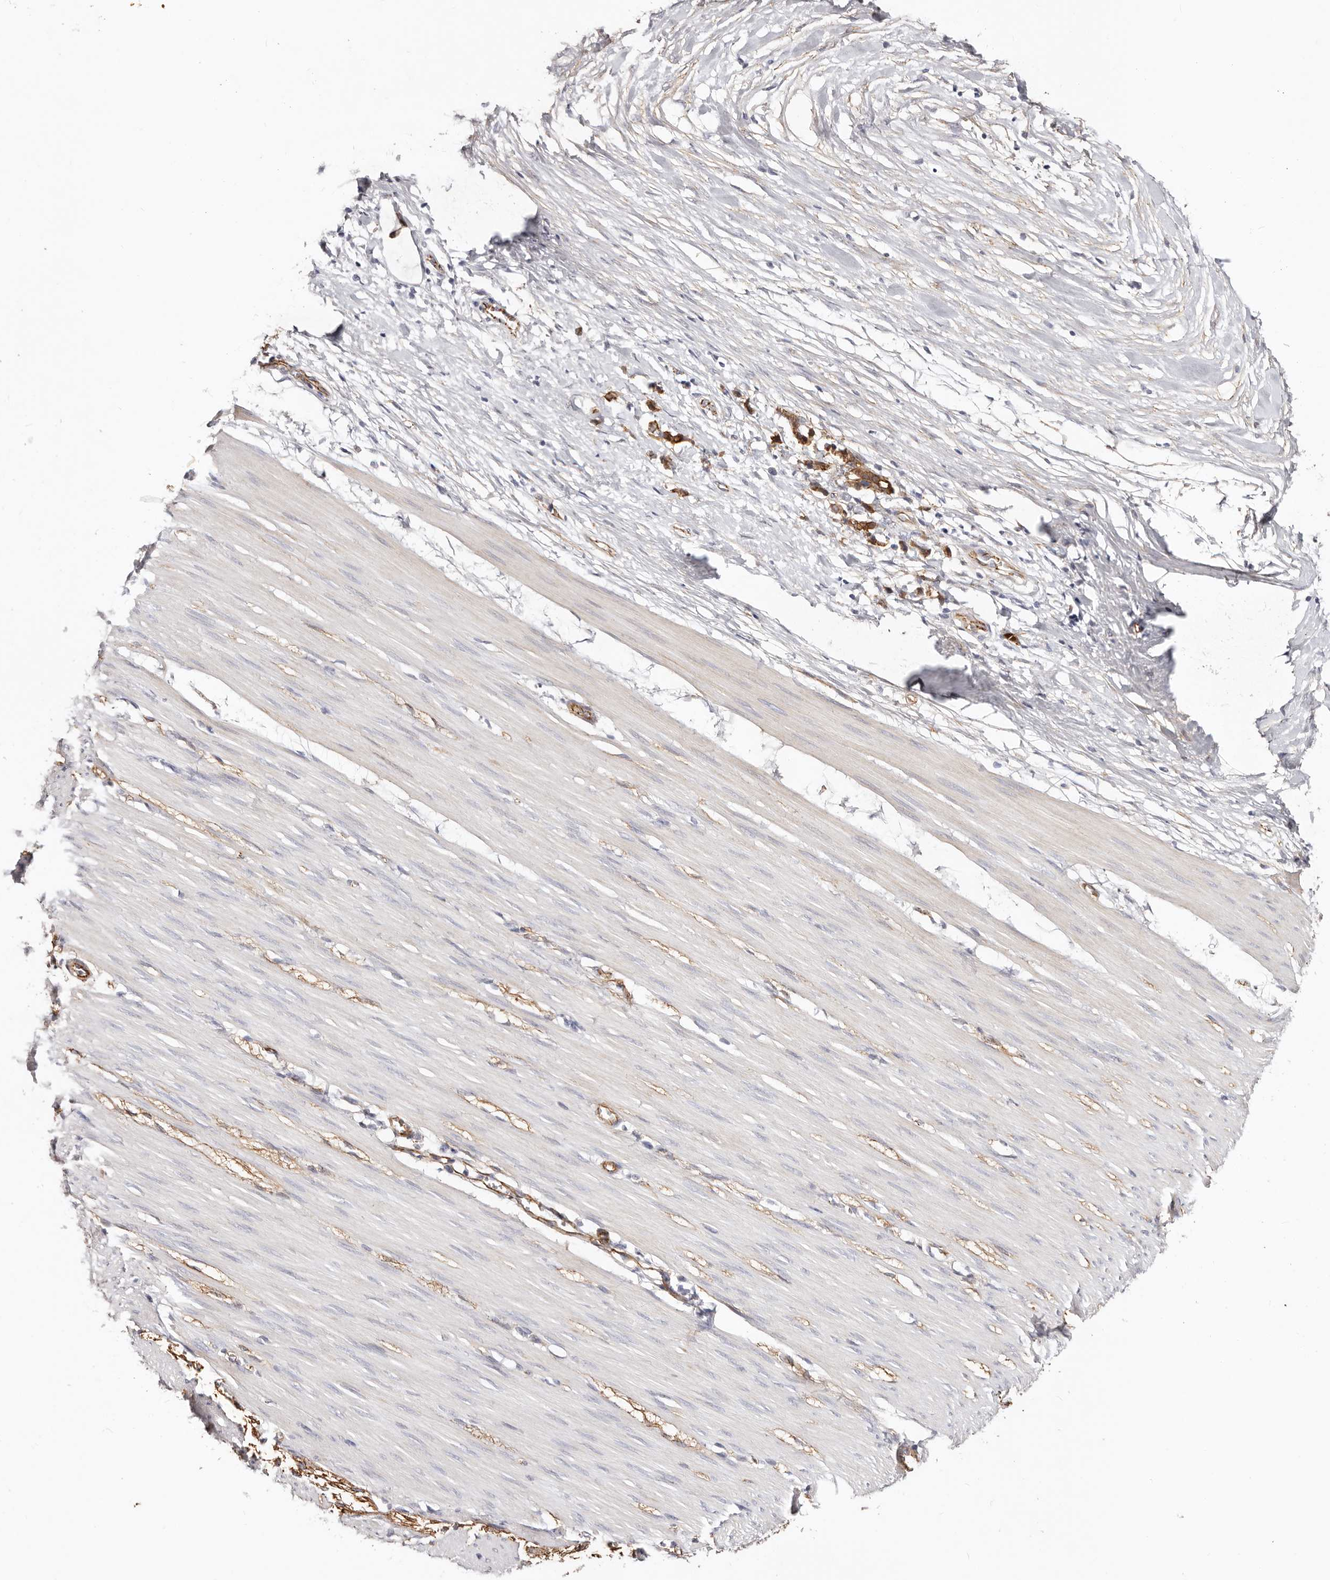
{"staining": {"intensity": "weak", "quantity": "25%-75%", "location": "cytoplasmic/membranous"}, "tissue": "smooth muscle", "cell_type": "Smooth muscle cells", "image_type": "normal", "snomed": [{"axis": "morphology", "description": "Normal tissue, NOS"}, {"axis": "morphology", "description": "Adenocarcinoma, NOS"}, {"axis": "topography", "description": "Colon"}, {"axis": "topography", "description": "Peripheral nerve tissue"}], "caption": "Immunohistochemistry (IHC) histopathology image of normal smooth muscle stained for a protein (brown), which reveals low levels of weak cytoplasmic/membranous expression in about 25%-75% of smooth muscle cells.", "gene": "CTNNB1", "patient": {"sex": "male", "age": 14}}